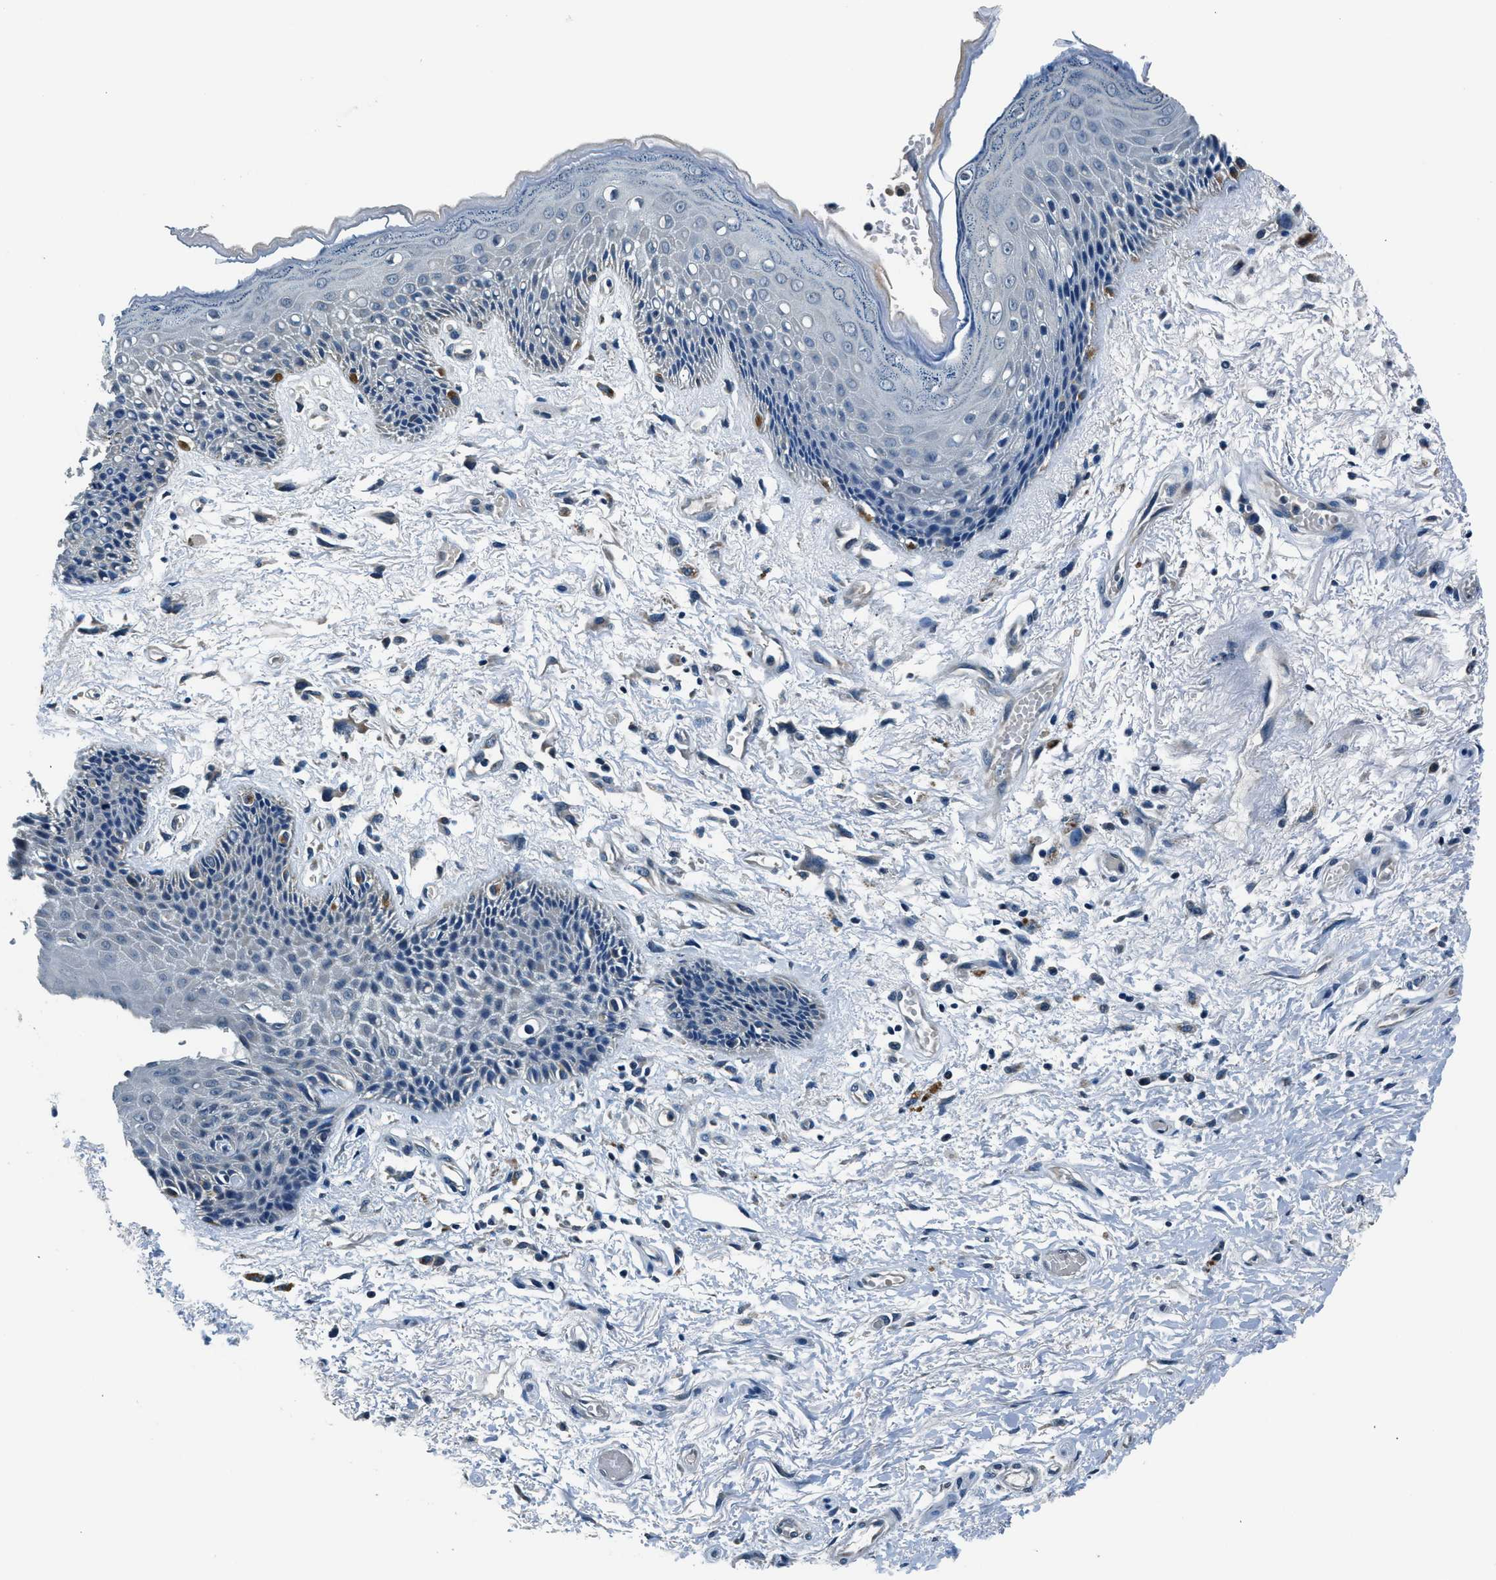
{"staining": {"intensity": "moderate", "quantity": "<25%", "location": "cytoplasmic/membranous"}, "tissue": "skin", "cell_type": "Epidermal cells", "image_type": "normal", "snomed": [{"axis": "morphology", "description": "Normal tissue, NOS"}, {"axis": "topography", "description": "Anal"}], "caption": "Immunohistochemistry of unremarkable human skin reveals low levels of moderate cytoplasmic/membranous staining in about <25% of epidermal cells.", "gene": "NME8", "patient": {"sex": "female", "age": 46}}